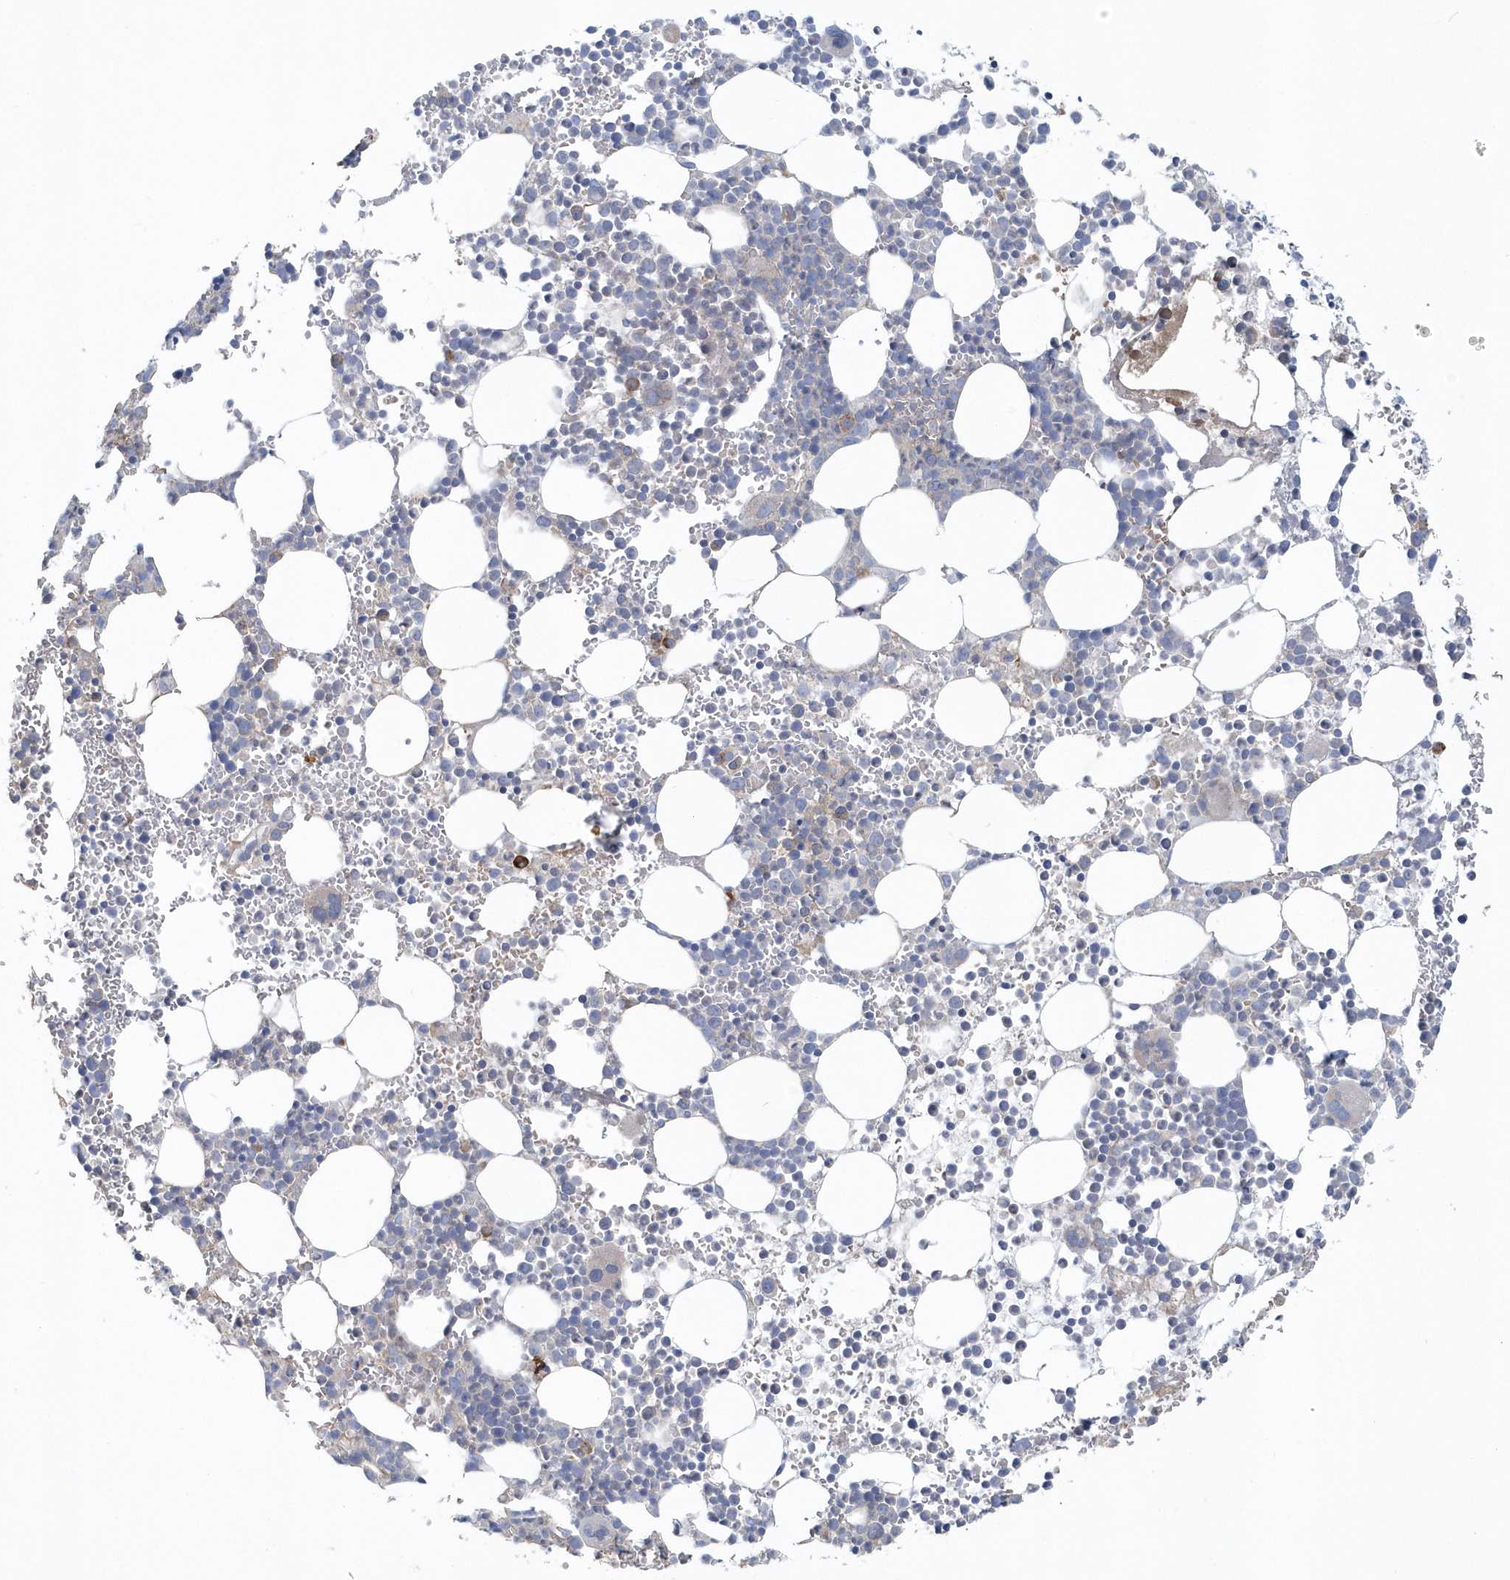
{"staining": {"intensity": "weak", "quantity": "<25%", "location": "cytoplasmic/membranous"}, "tissue": "bone marrow", "cell_type": "Hematopoietic cells", "image_type": "normal", "snomed": [{"axis": "morphology", "description": "Normal tissue, NOS"}, {"axis": "topography", "description": "Bone marrow"}], "caption": "Immunohistochemistry micrograph of normal bone marrow stained for a protein (brown), which shows no positivity in hematopoietic cells. (Stains: DAB (3,3'-diaminobenzidine) immunohistochemistry (IHC) with hematoxylin counter stain, Microscopy: brightfield microscopy at high magnification).", "gene": "SPATA18", "patient": {"sex": "female", "age": 78}}